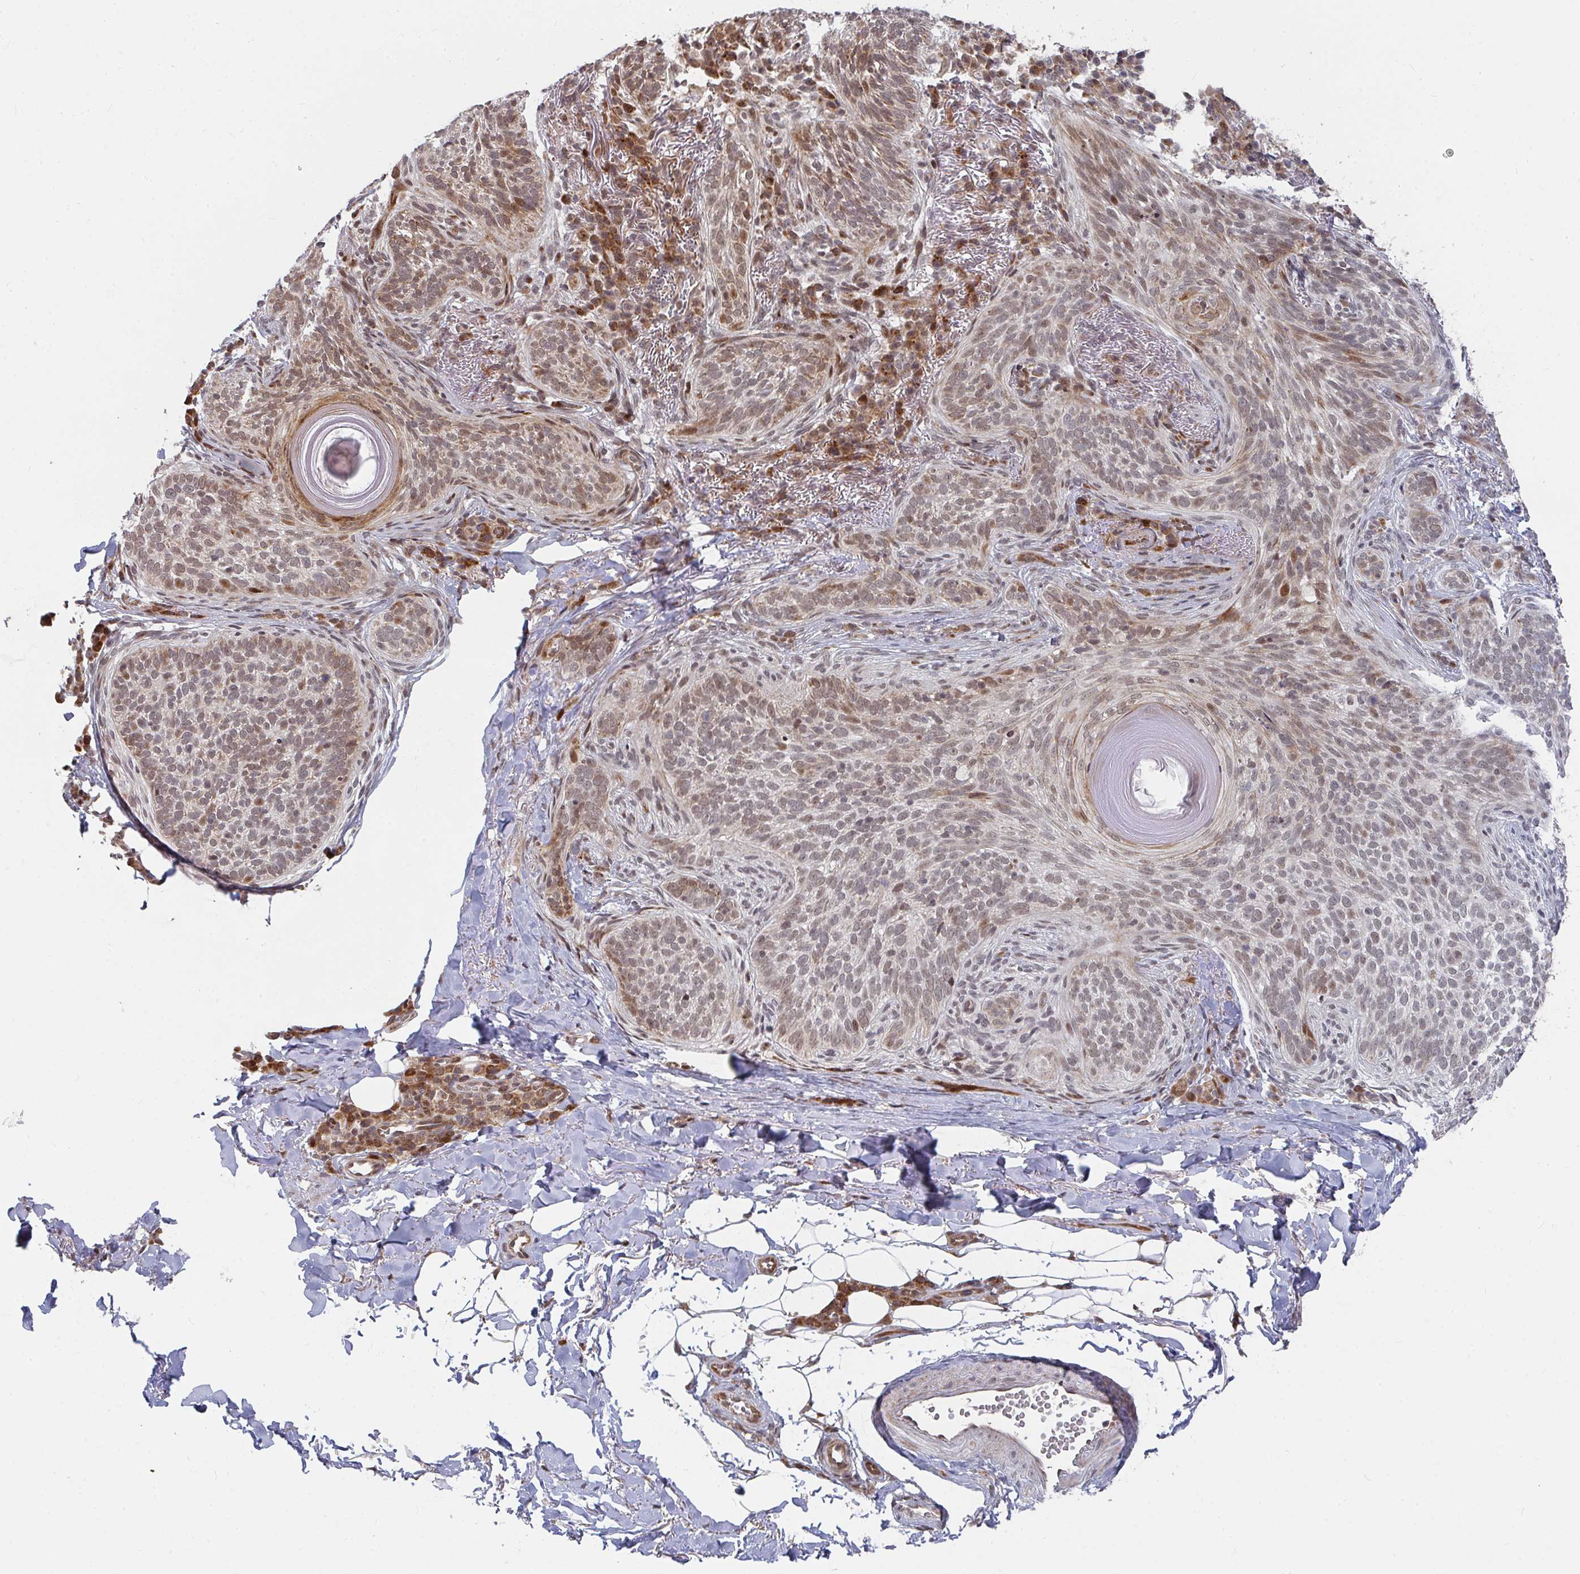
{"staining": {"intensity": "weak", "quantity": "25%-75%", "location": "cytoplasmic/membranous,nuclear"}, "tissue": "skin cancer", "cell_type": "Tumor cells", "image_type": "cancer", "snomed": [{"axis": "morphology", "description": "Basal cell carcinoma"}, {"axis": "topography", "description": "Skin"}, {"axis": "topography", "description": "Skin of head"}], "caption": "DAB immunohistochemical staining of human skin basal cell carcinoma demonstrates weak cytoplasmic/membranous and nuclear protein staining in about 25%-75% of tumor cells.", "gene": "RBBP5", "patient": {"sex": "male", "age": 62}}